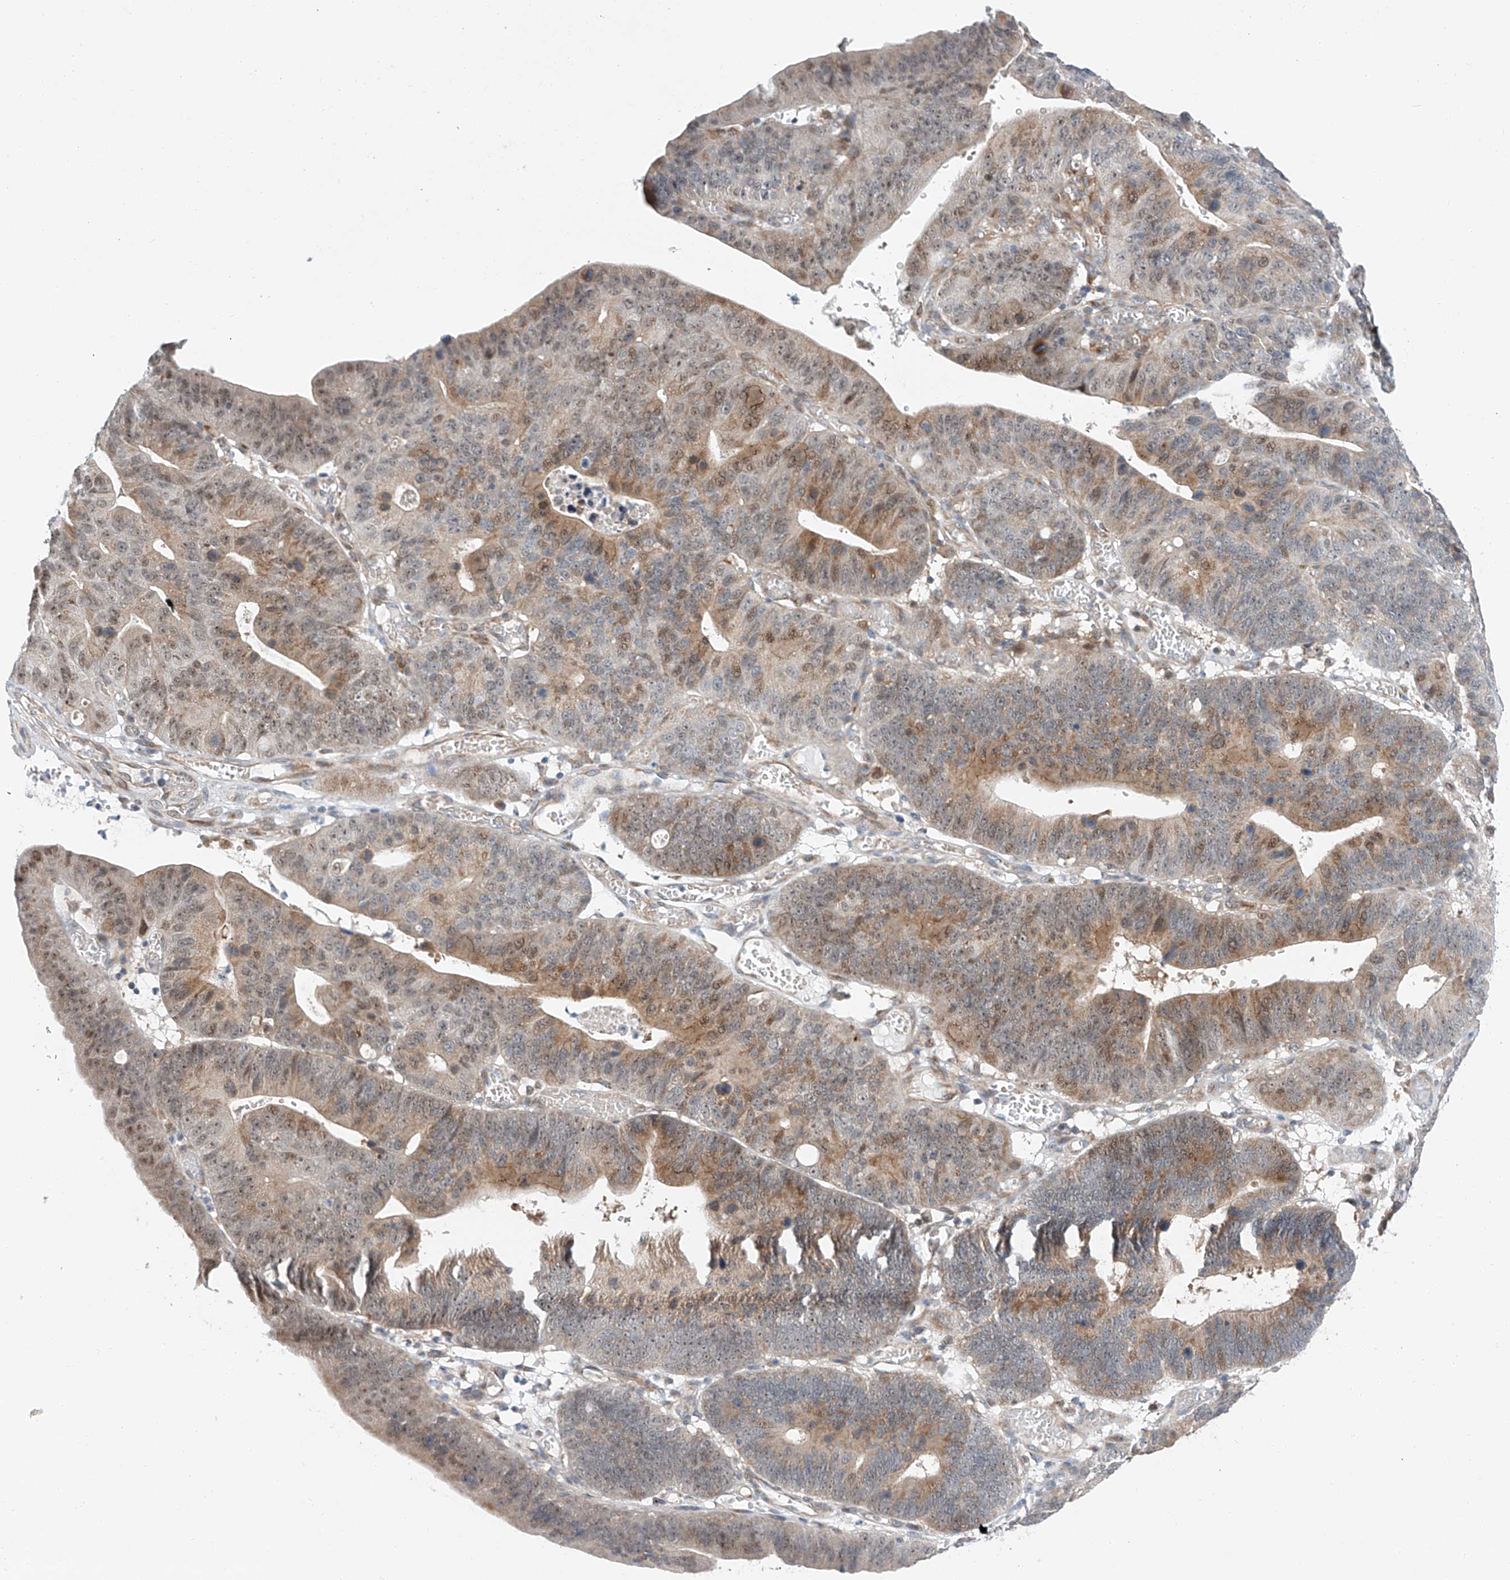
{"staining": {"intensity": "moderate", "quantity": "25%-75%", "location": "cytoplasmic/membranous,nuclear"}, "tissue": "stomach cancer", "cell_type": "Tumor cells", "image_type": "cancer", "snomed": [{"axis": "morphology", "description": "Adenocarcinoma, NOS"}, {"axis": "topography", "description": "Stomach"}], "caption": "This is a histology image of immunohistochemistry staining of stomach cancer (adenocarcinoma), which shows moderate positivity in the cytoplasmic/membranous and nuclear of tumor cells.", "gene": "CLDND1", "patient": {"sex": "male", "age": 59}}